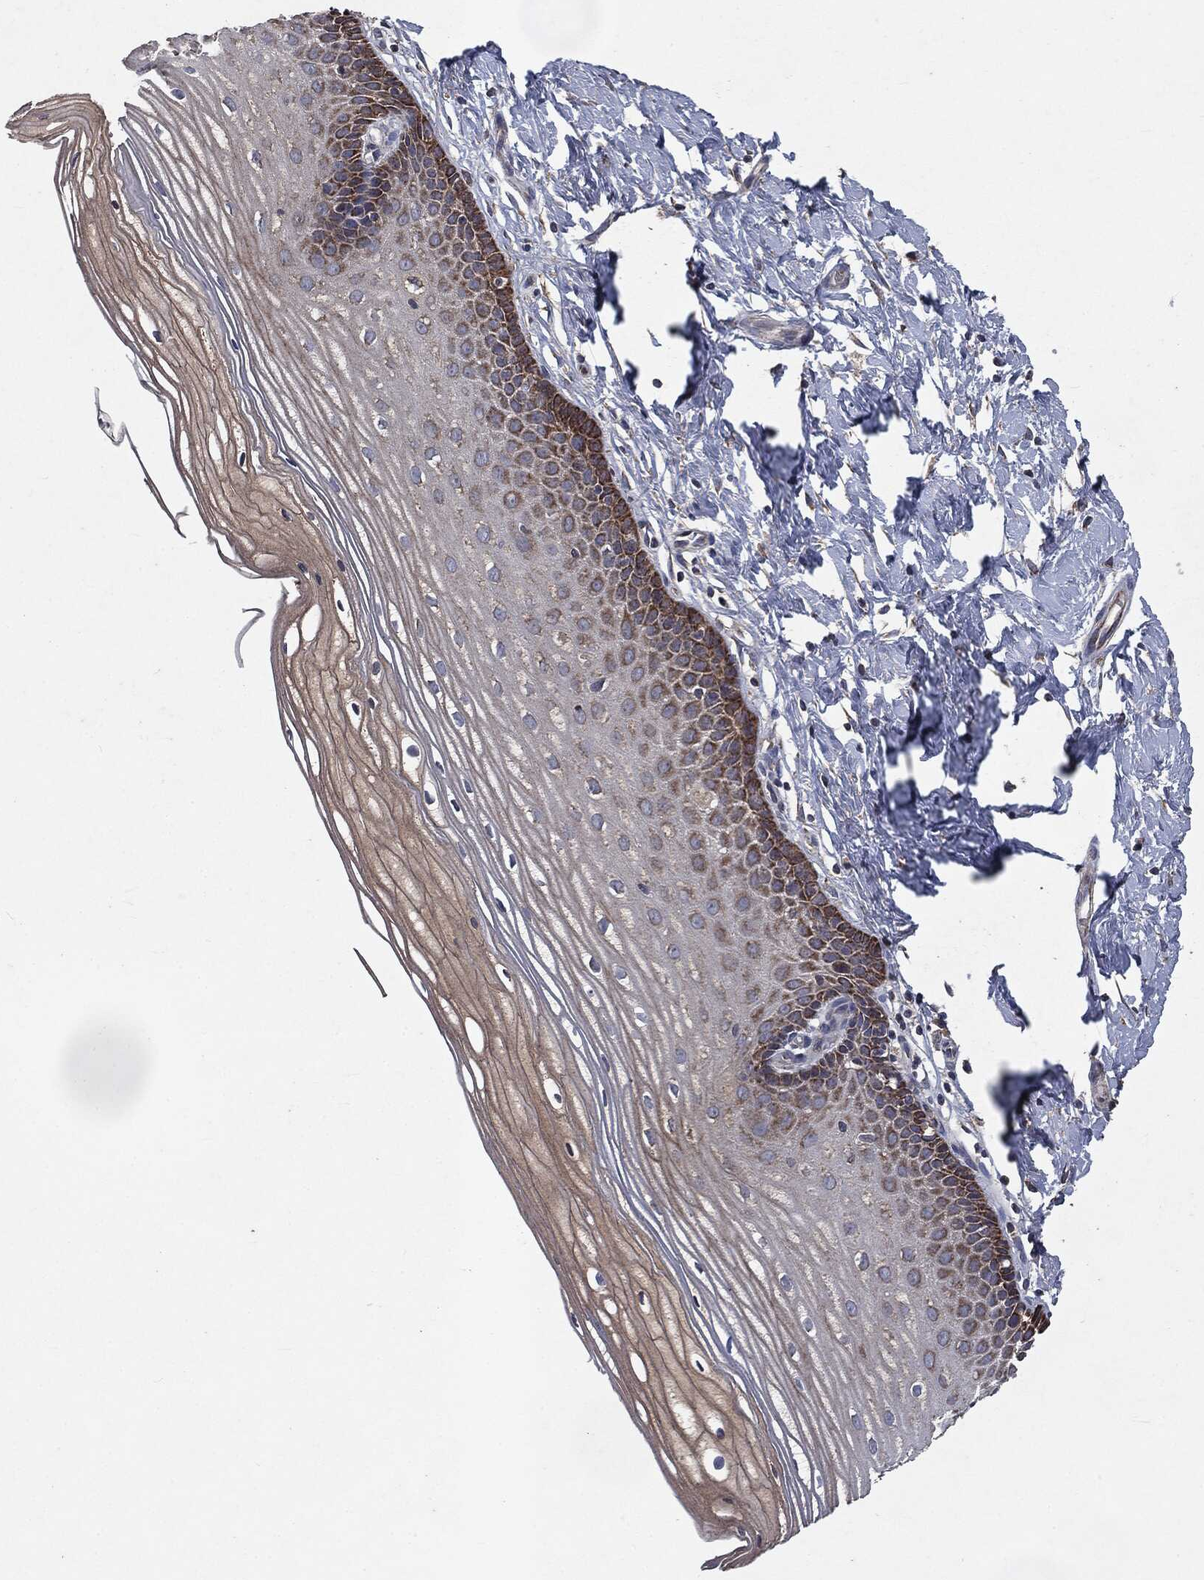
{"staining": {"intensity": "moderate", "quantity": ">75%", "location": "cytoplasmic/membranous"}, "tissue": "cervix", "cell_type": "Glandular cells", "image_type": "normal", "snomed": [{"axis": "morphology", "description": "Normal tissue, NOS"}, {"axis": "topography", "description": "Cervix"}], "caption": "Immunohistochemical staining of unremarkable cervix reveals medium levels of moderate cytoplasmic/membranous expression in about >75% of glandular cells.", "gene": "MAPK6", "patient": {"sex": "female", "age": 37}}